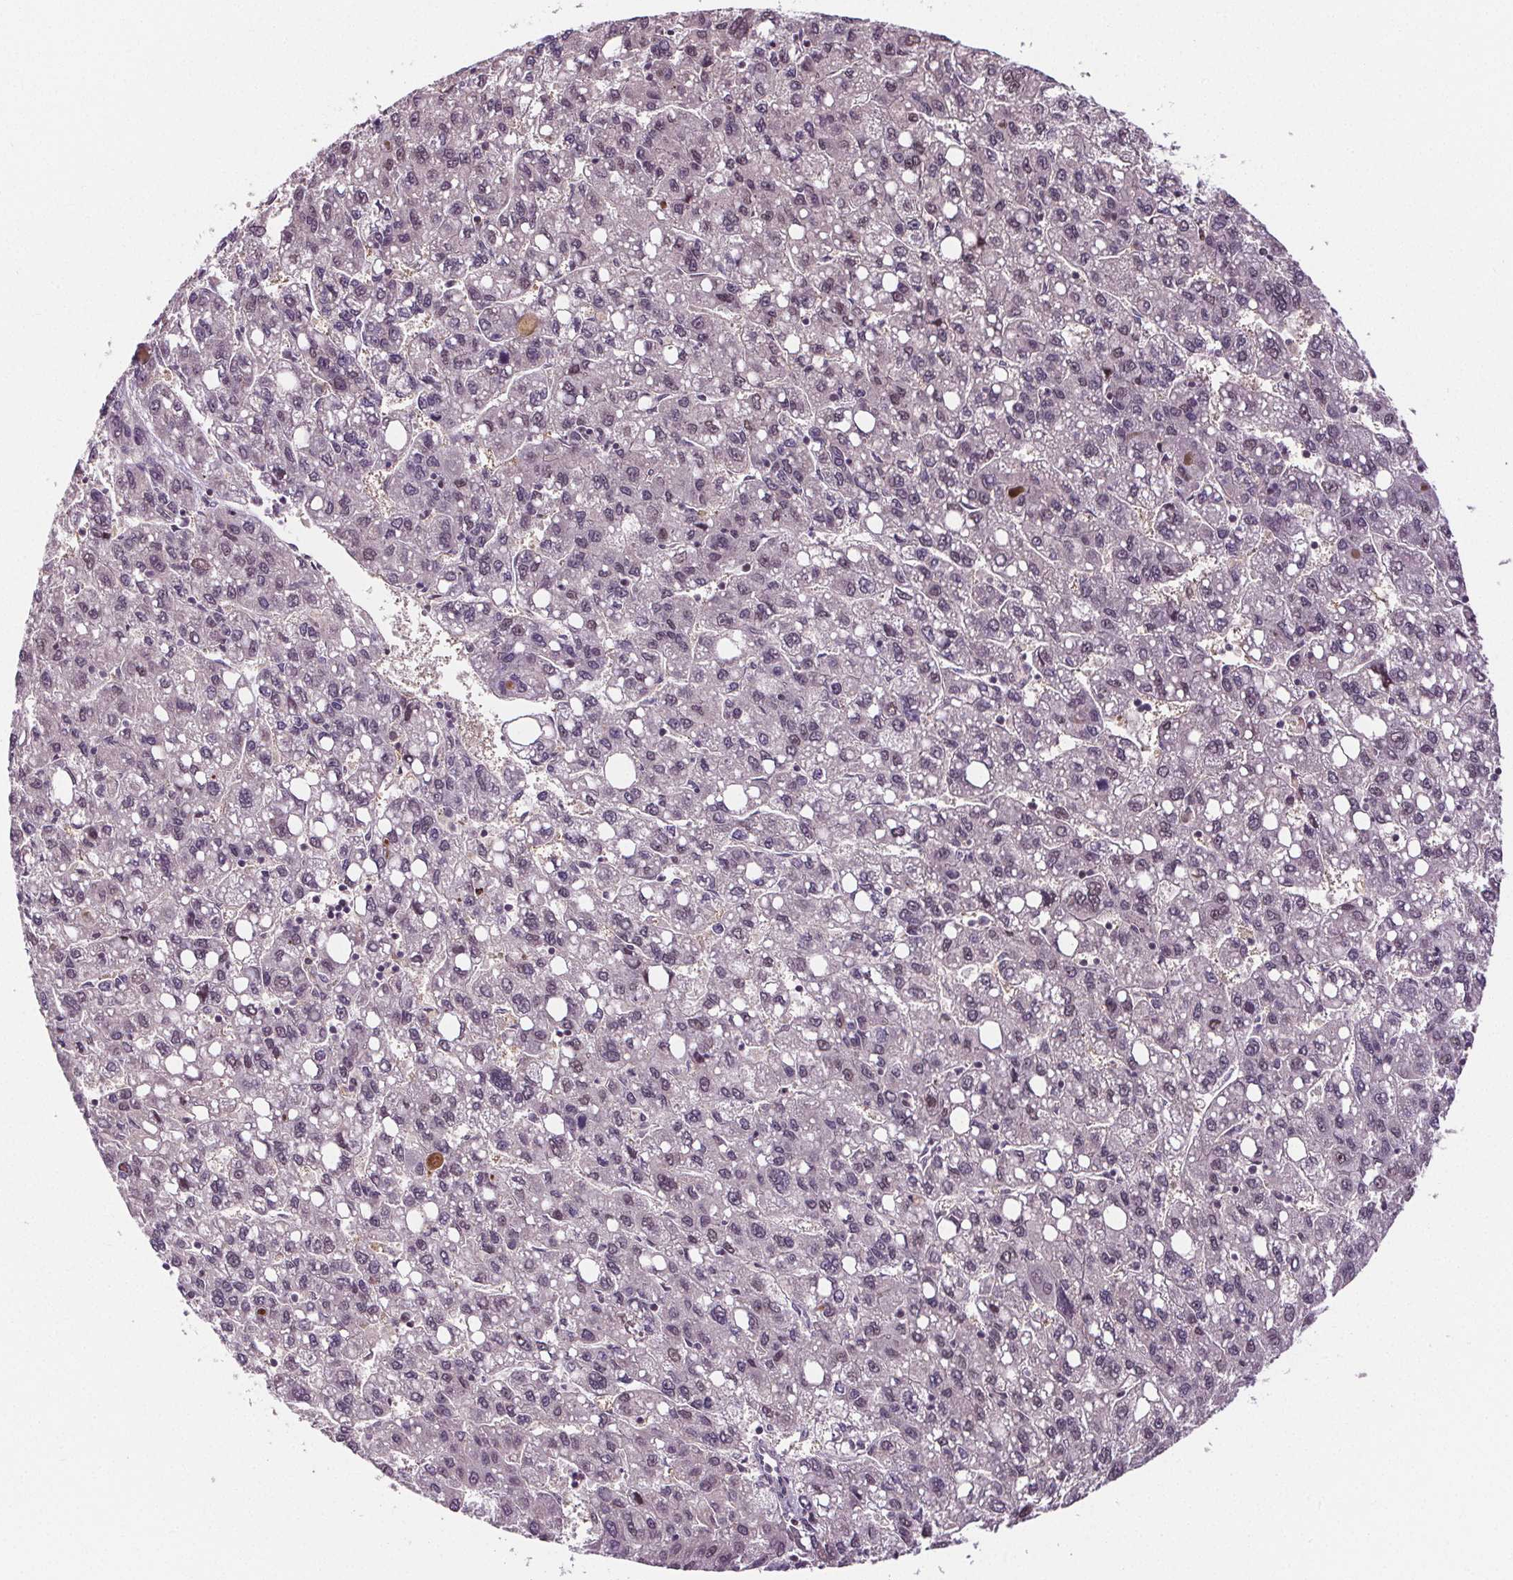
{"staining": {"intensity": "negative", "quantity": "none", "location": "none"}, "tissue": "liver cancer", "cell_type": "Tumor cells", "image_type": "cancer", "snomed": [{"axis": "morphology", "description": "Carcinoma, Hepatocellular, NOS"}, {"axis": "topography", "description": "Liver"}], "caption": "Immunohistochemistry (IHC) histopathology image of neoplastic tissue: human hepatocellular carcinoma (liver) stained with DAB demonstrates no significant protein positivity in tumor cells.", "gene": "SUCLA2", "patient": {"sex": "female", "age": 82}}